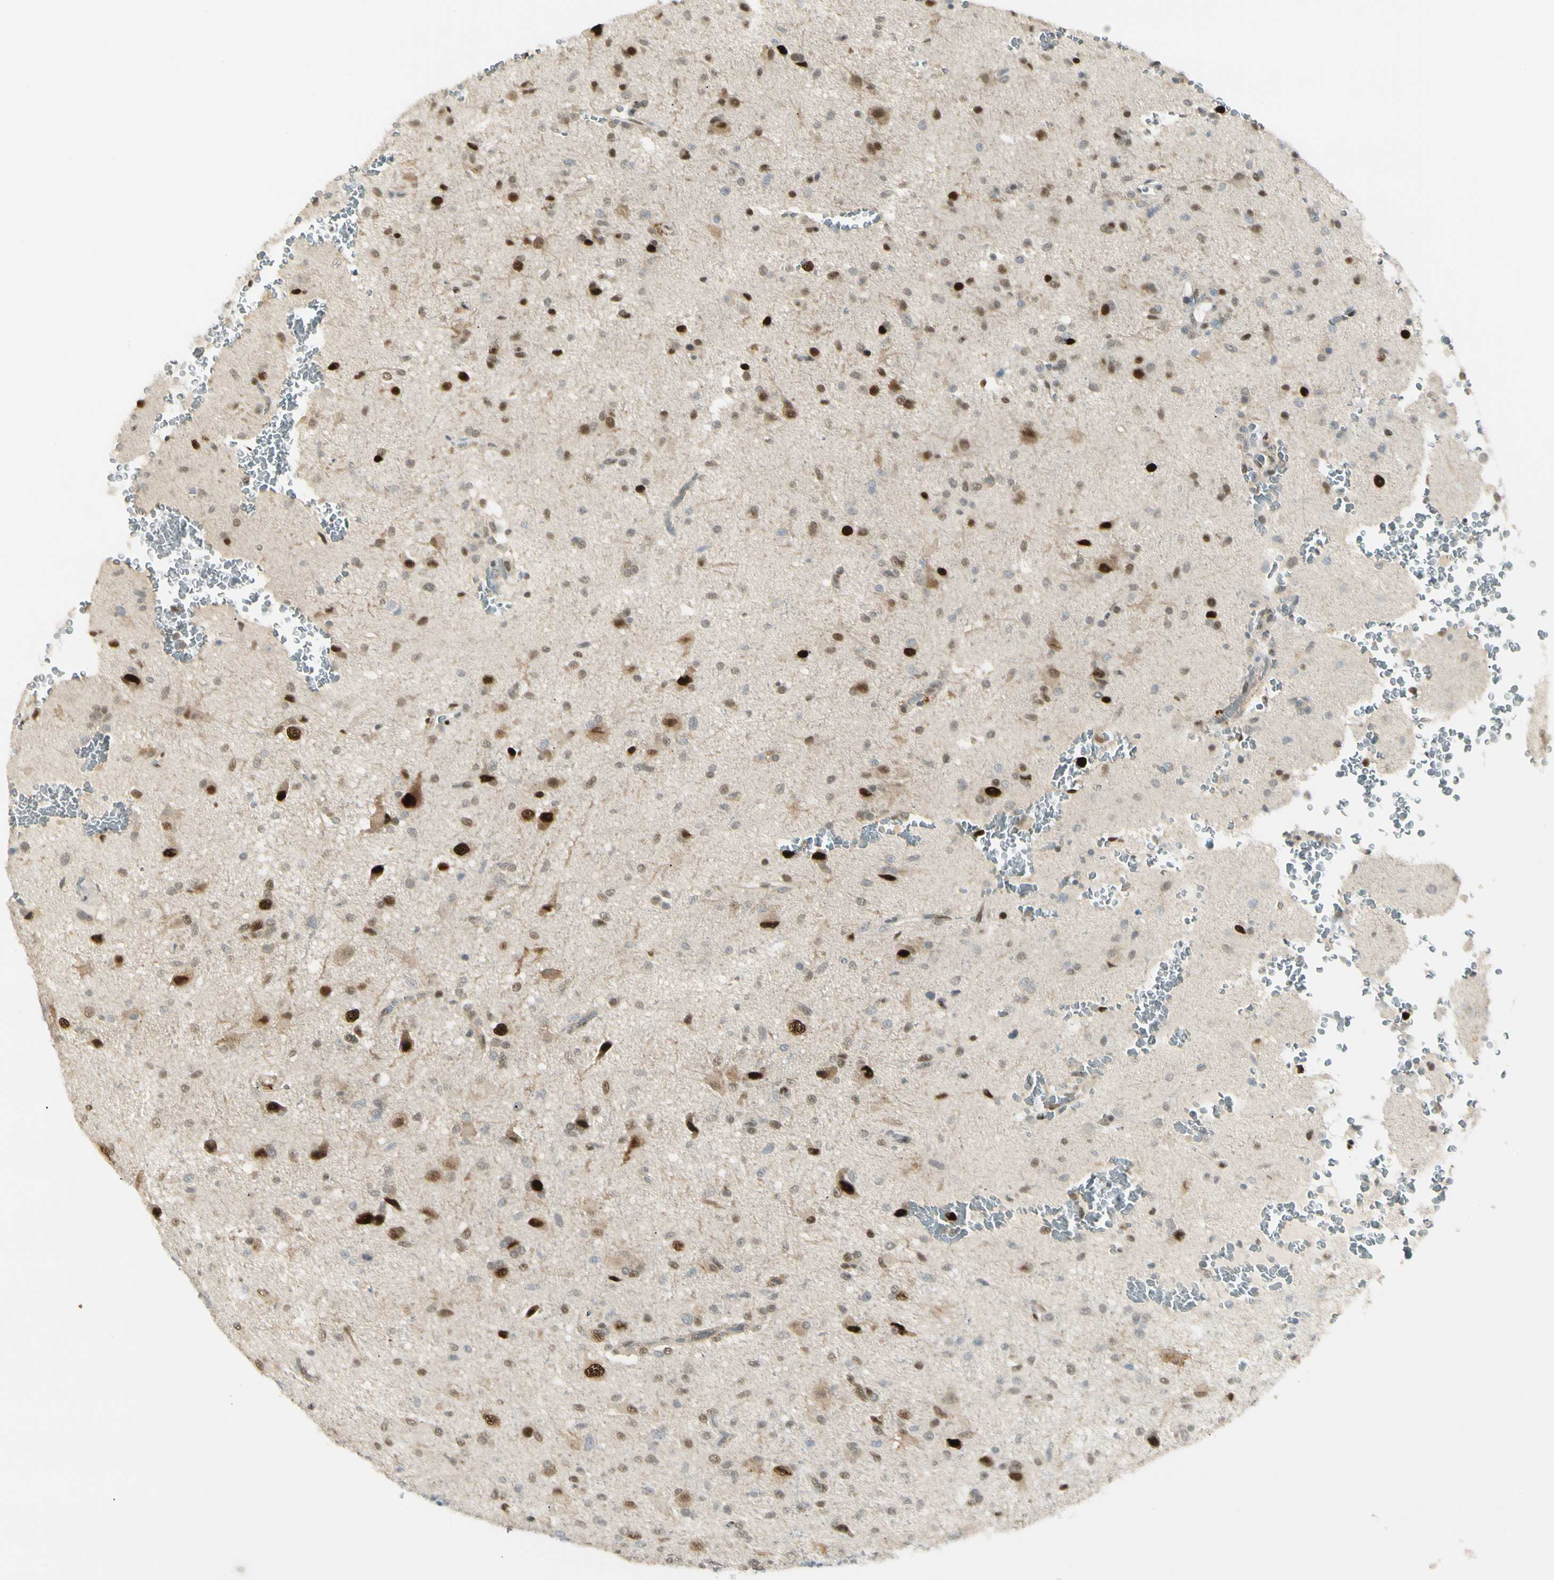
{"staining": {"intensity": "strong", "quantity": ">75%", "location": "nuclear"}, "tissue": "glioma", "cell_type": "Tumor cells", "image_type": "cancer", "snomed": [{"axis": "morphology", "description": "Glioma, malignant, High grade"}, {"axis": "topography", "description": "Brain"}], "caption": "Immunohistochemistry (IHC) histopathology image of glioma stained for a protein (brown), which exhibits high levels of strong nuclear positivity in approximately >75% of tumor cells.", "gene": "ATXN1", "patient": {"sex": "male", "age": 71}}